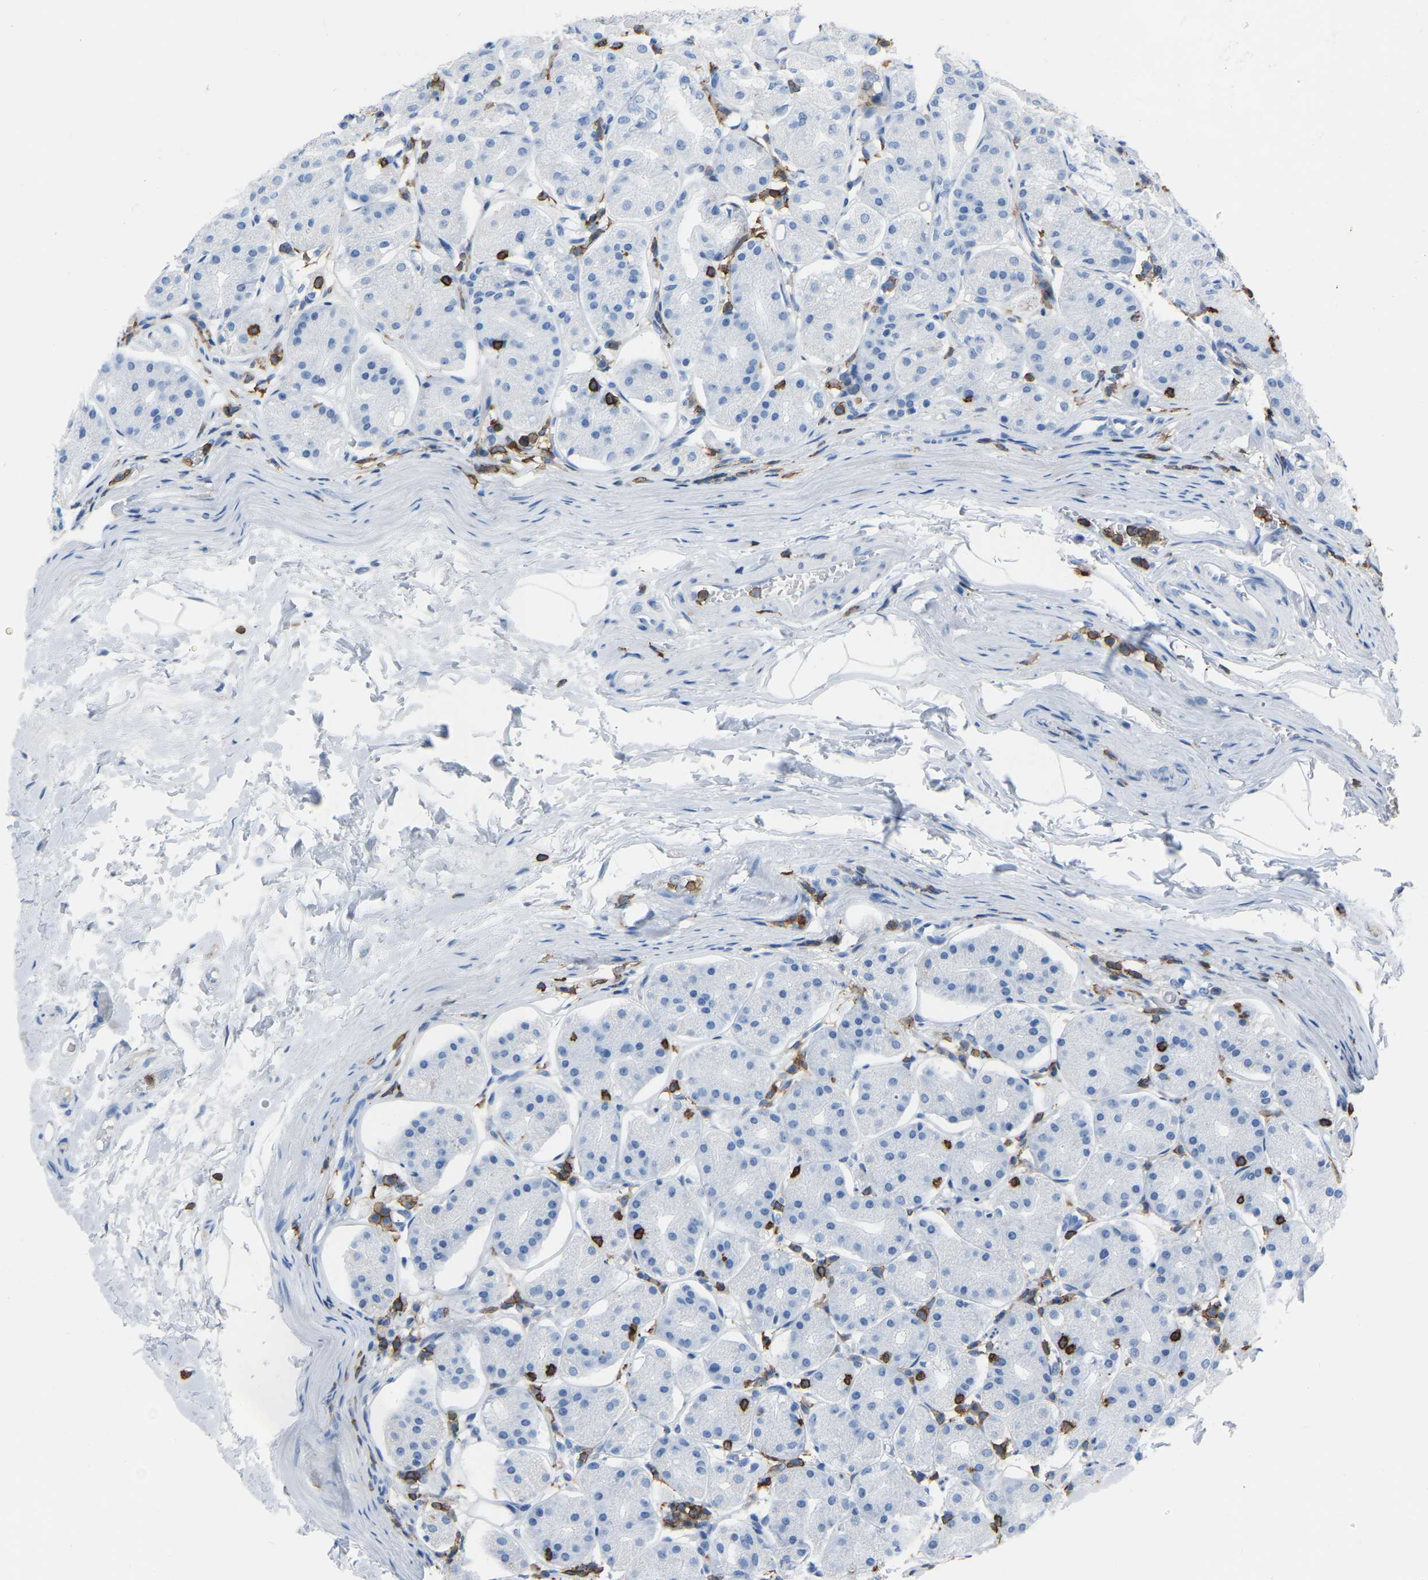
{"staining": {"intensity": "negative", "quantity": "none", "location": "none"}, "tissue": "stomach", "cell_type": "Glandular cells", "image_type": "normal", "snomed": [{"axis": "morphology", "description": "Normal tissue, NOS"}, {"axis": "topography", "description": "Stomach"}, {"axis": "topography", "description": "Stomach, lower"}], "caption": "Stomach was stained to show a protein in brown. There is no significant positivity in glandular cells. (Immunohistochemistry (ihc), brightfield microscopy, high magnification).", "gene": "LSP1", "patient": {"sex": "female", "age": 56}}